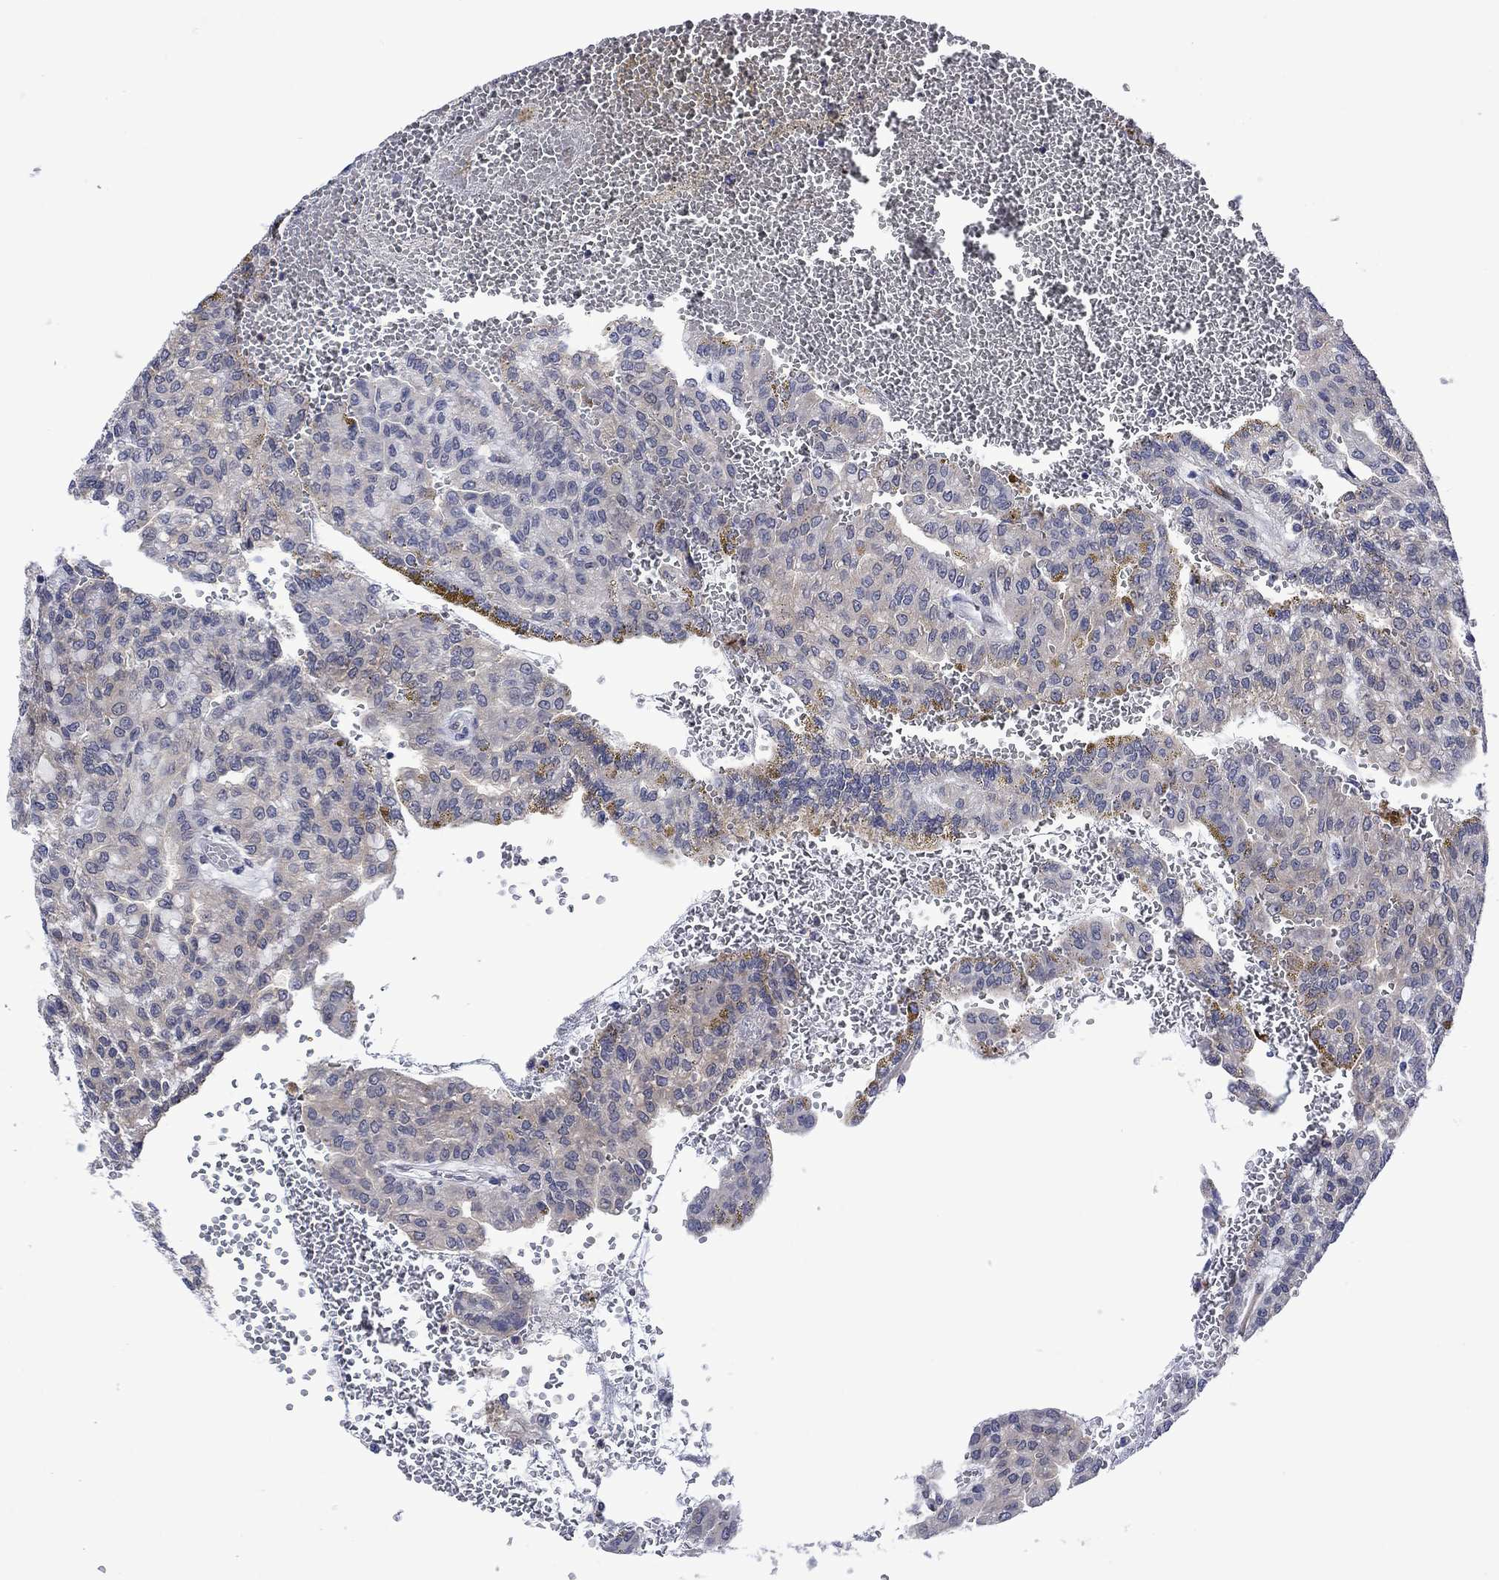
{"staining": {"intensity": "weak", "quantity": "25%-75%", "location": "cytoplasmic/membranous"}, "tissue": "renal cancer", "cell_type": "Tumor cells", "image_type": "cancer", "snomed": [{"axis": "morphology", "description": "Adenocarcinoma, NOS"}, {"axis": "topography", "description": "Kidney"}], "caption": "Renal adenocarcinoma tissue shows weak cytoplasmic/membranous expression in approximately 25%-75% of tumor cells, visualized by immunohistochemistry.", "gene": "AGL", "patient": {"sex": "male", "age": 63}}